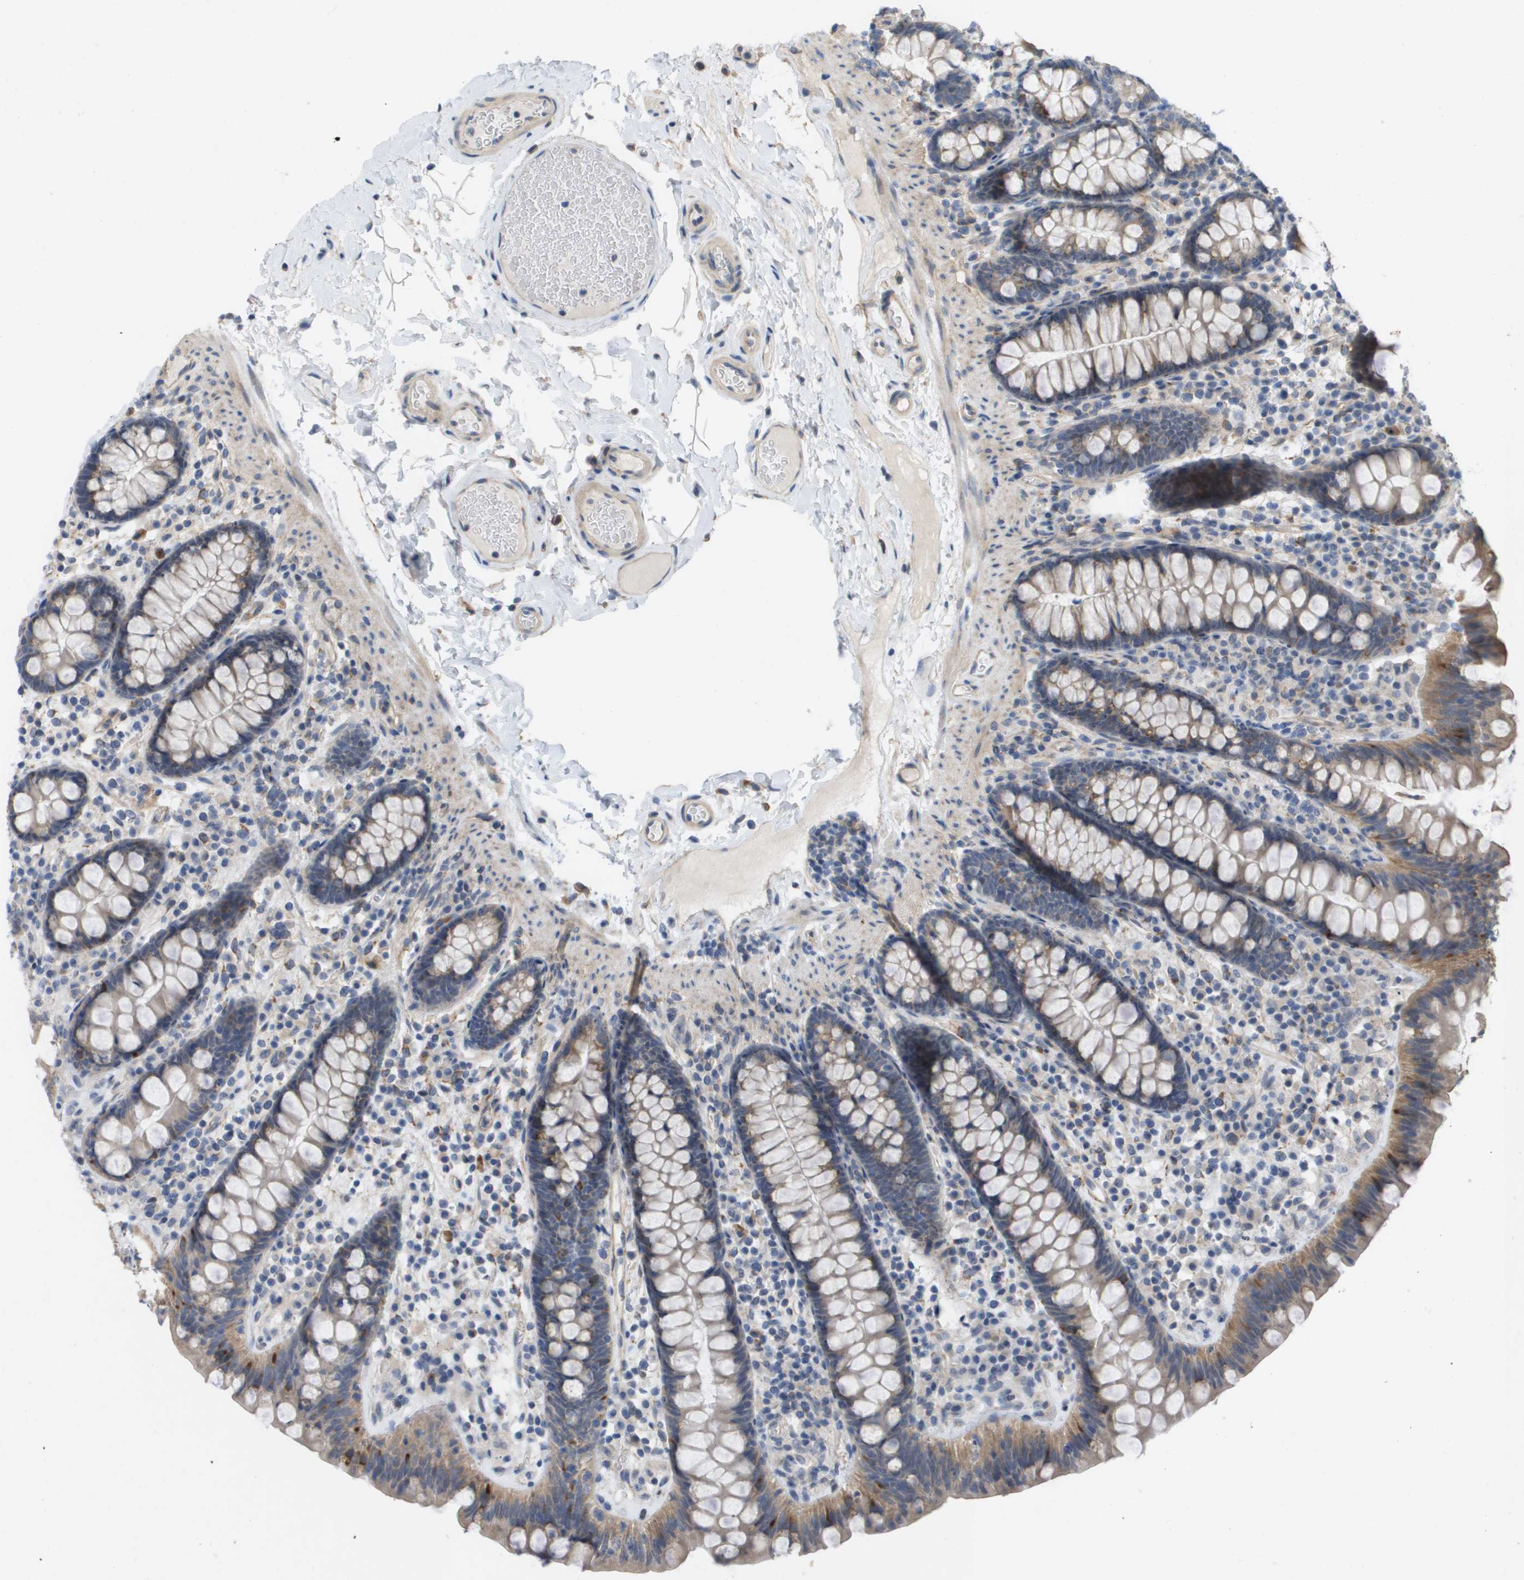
{"staining": {"intensity": "moderate", "quantity": "25%-75%", "location": "cytoplasmic/membranous"}, "tissue": "colon", "cell_type": "Endothelial cells", "image_type": "normal", "snomed": [{"axis": "morphology", "description": "Normal tissue, NOS"}, {"axis": "topography", "description": "Colon"}], "caption": "Colon stained with DAB immunohistochemistry exhibits medium levels of moderate cytoplasmic/membranous positivity in about 25%-75% of endothelial cells. (DAB = brown stain, brightfield microscopy at high magnification).", "gene": "MTARC2", "patient": {"sex": "female", "age": 80}}